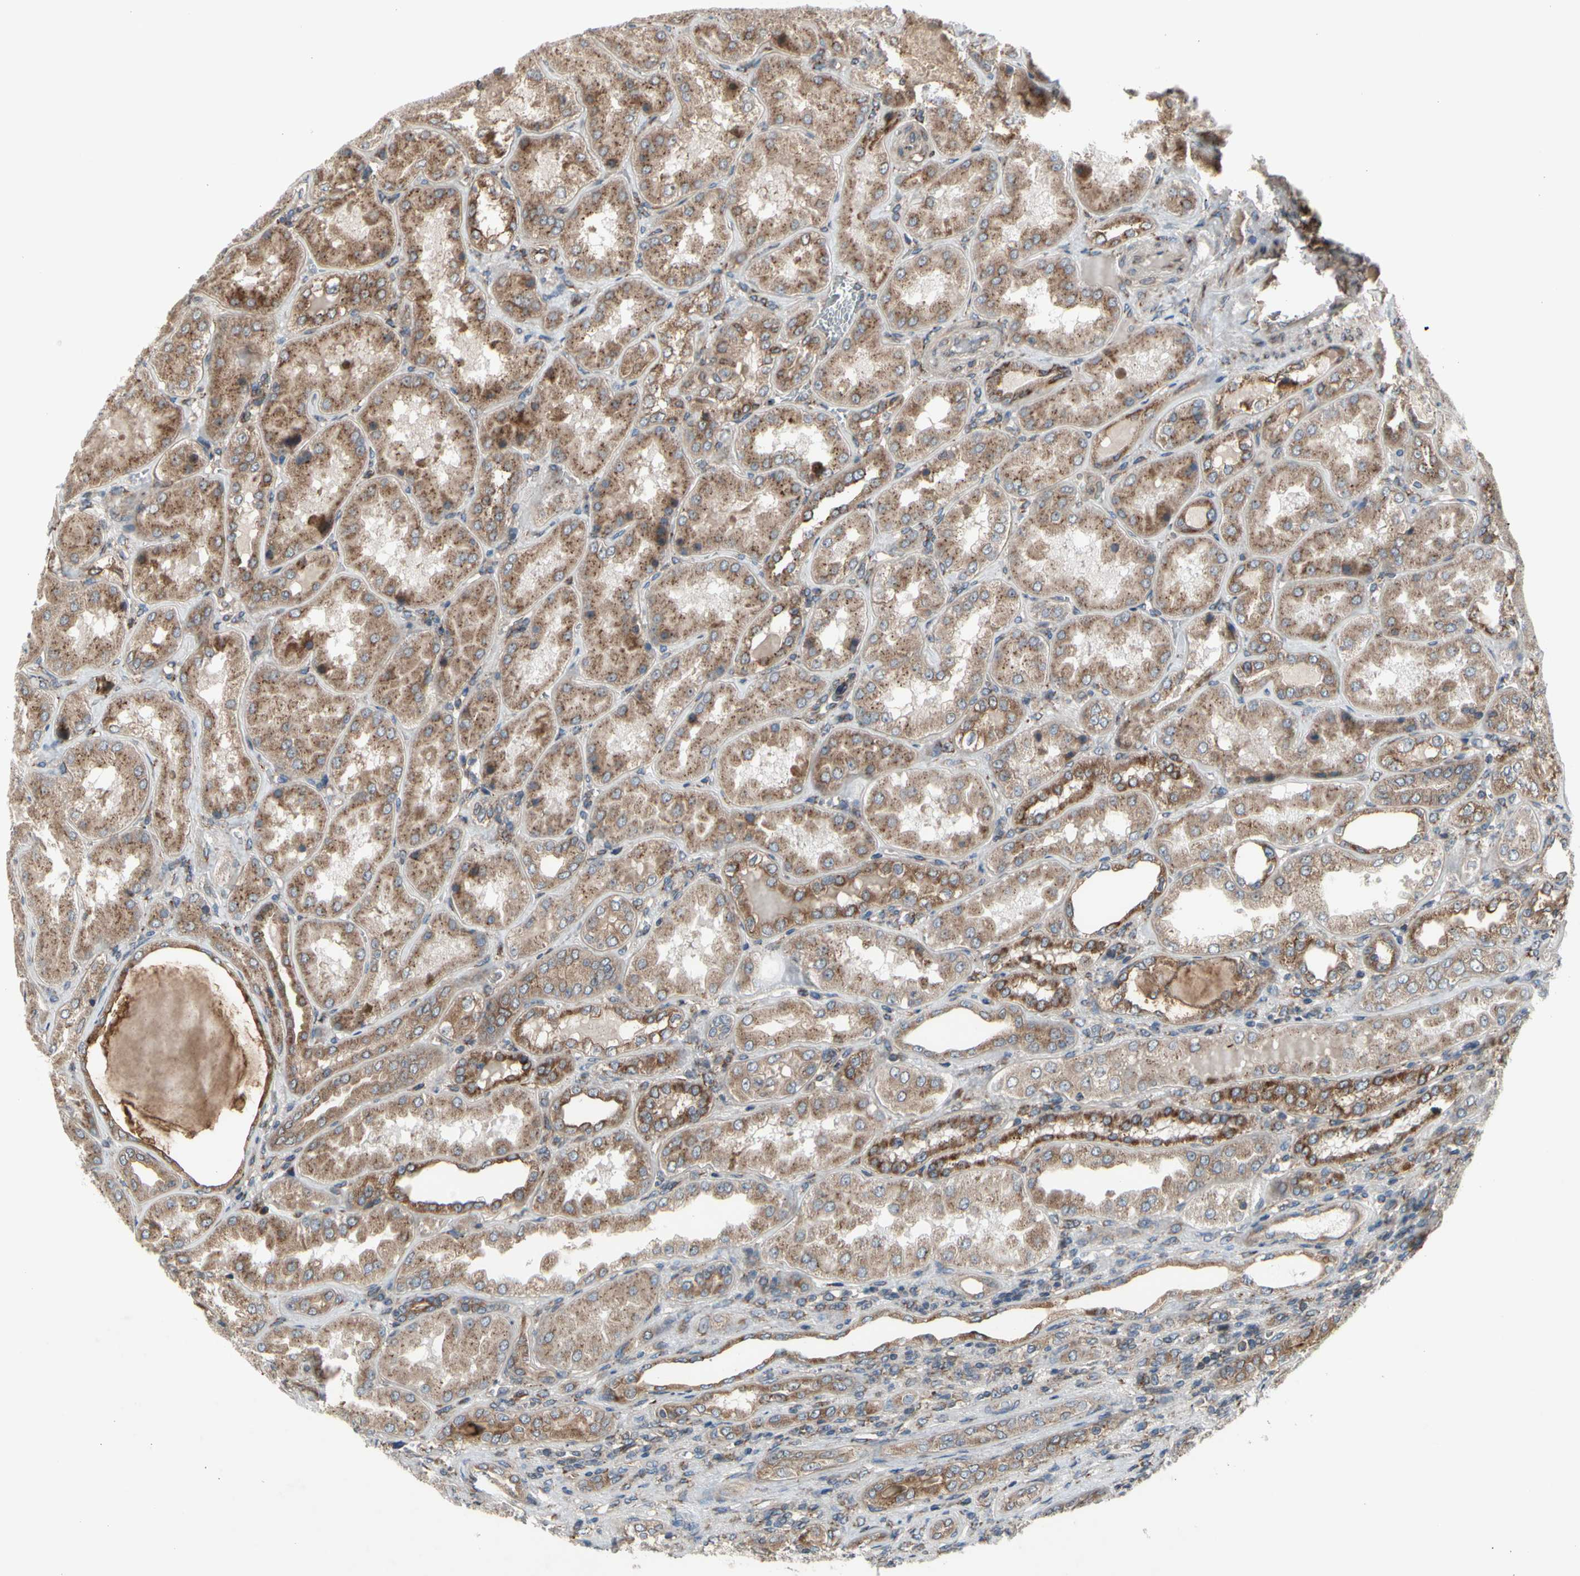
{"staining": {"intensity": "moderate", "quantity": ">75%", "location": "cytoplasmic/membranous"}, "tissue": "kidney", "cell_type": "Cells in glomeruli", "image_type": "normal", "snomed": [{"axis": "morphology", "description": "Normal tissue, NOS"}, {"axis": "topography", "description": "Kidney"}], "caption": "A brown stain highlights moderate cytoplasmic/membranous positivity of a protein in cells in glomeruli of normal human kidney. Immunohistochemistry stains the protein of interest in brown and the nuclei are stained blue.", "gene": "SLC39A9", "patient": {"sex": "female", "age": 56}}